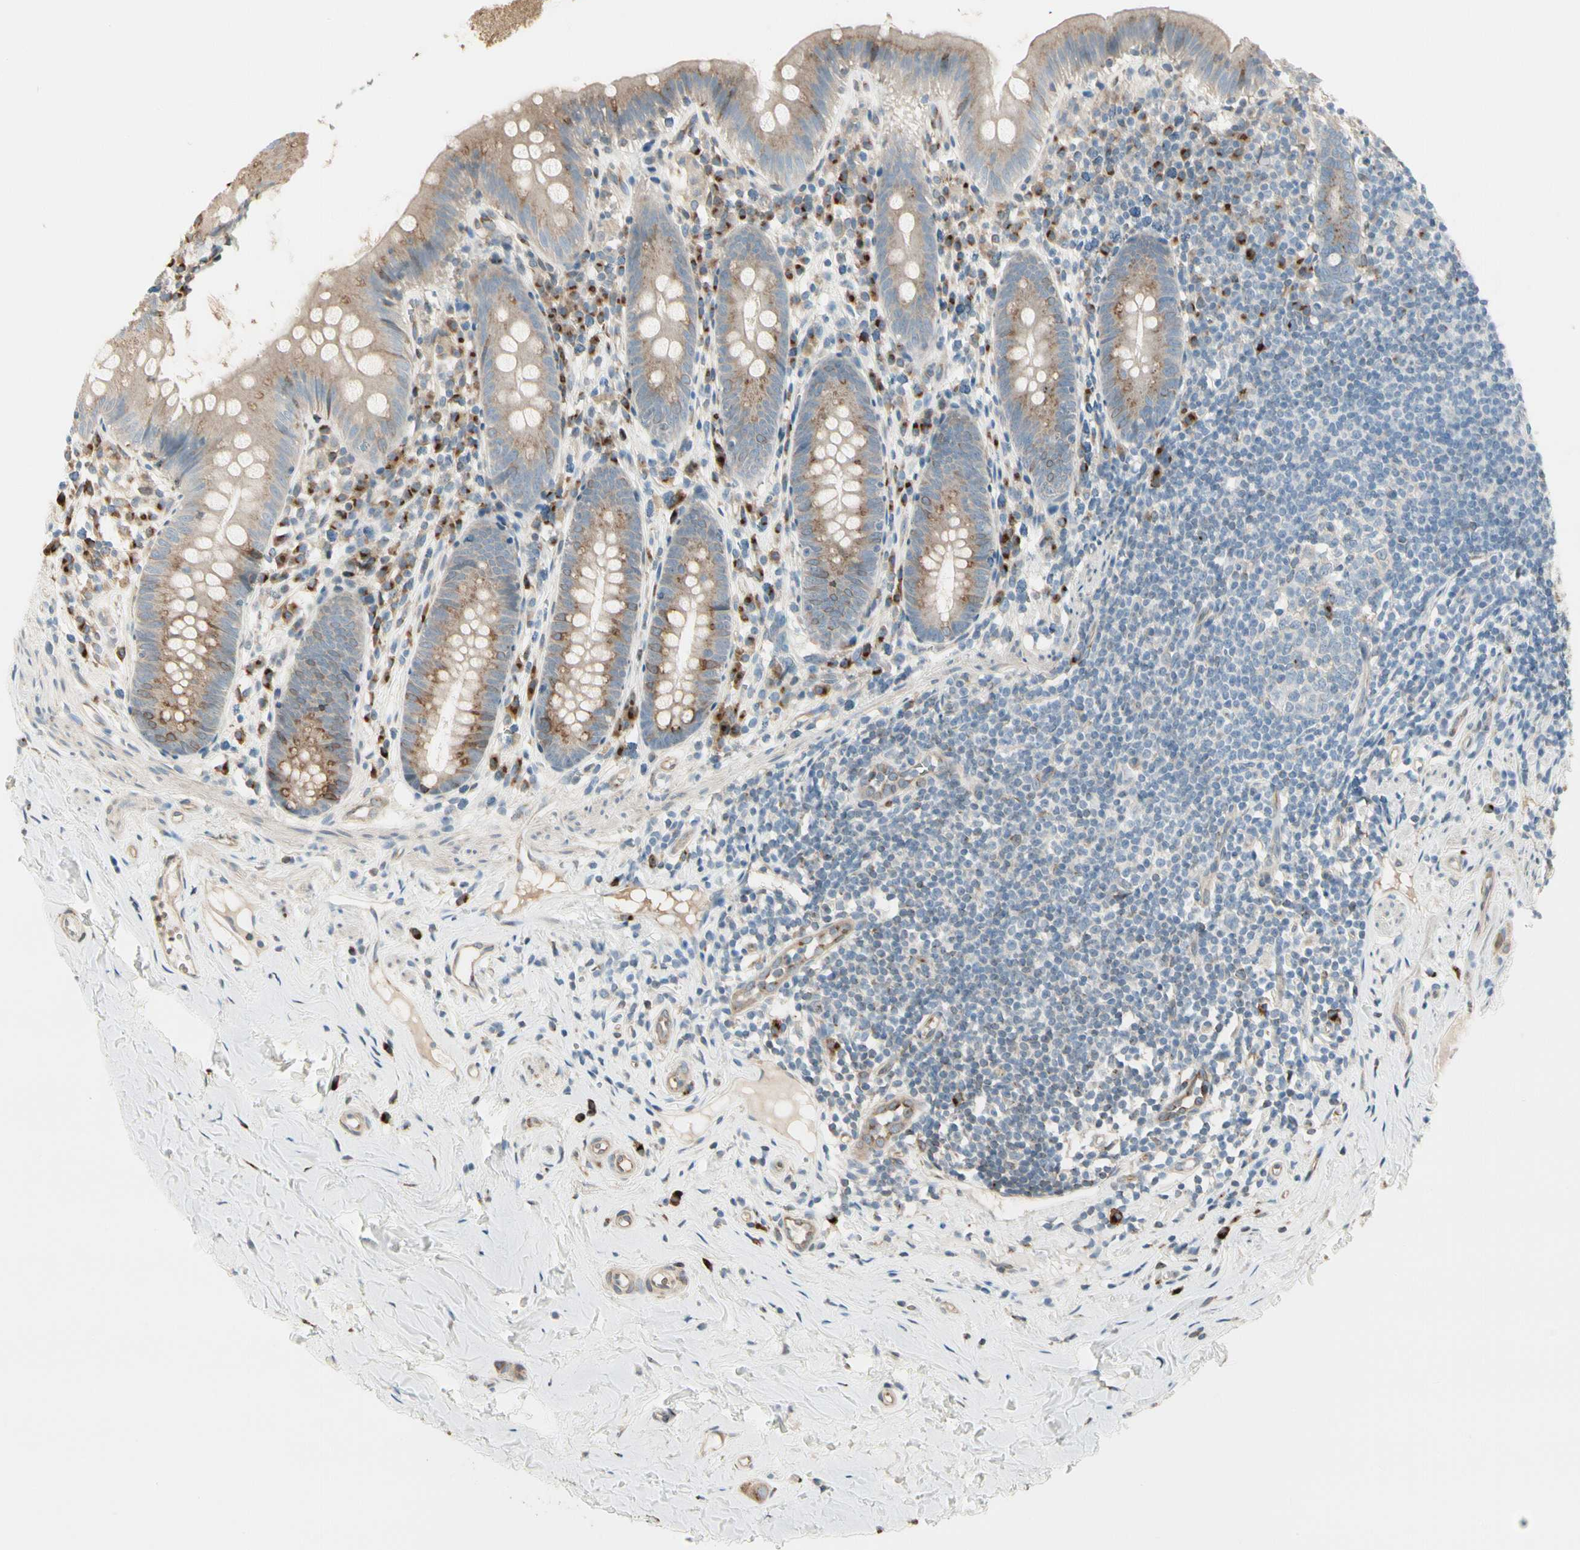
{"staining": {"intensity": "moderate", "quantity": "<25%", "location": "cytoplasmic/membranous"}, "tissue": "appendix", "cell_type": "Glandular cells", "image_type": "normal", "snomed": [{"axis": "morphology", "description": "Normal tissue, NOS"}, {"axis": "topography", "description": "Appendix"}], "caption": "High-power microscopy captured an IHC image of normal appendix, revealing moderate cytoplasmic/membranous positivity in about <25% of glandular cells. The staining was performed using DAB, with brown indicating positive protein expression. Nuclei are stained blue with hematoxylin.", "gene": "NUCB2", "patient": {"sex": "male", "age": 52}}